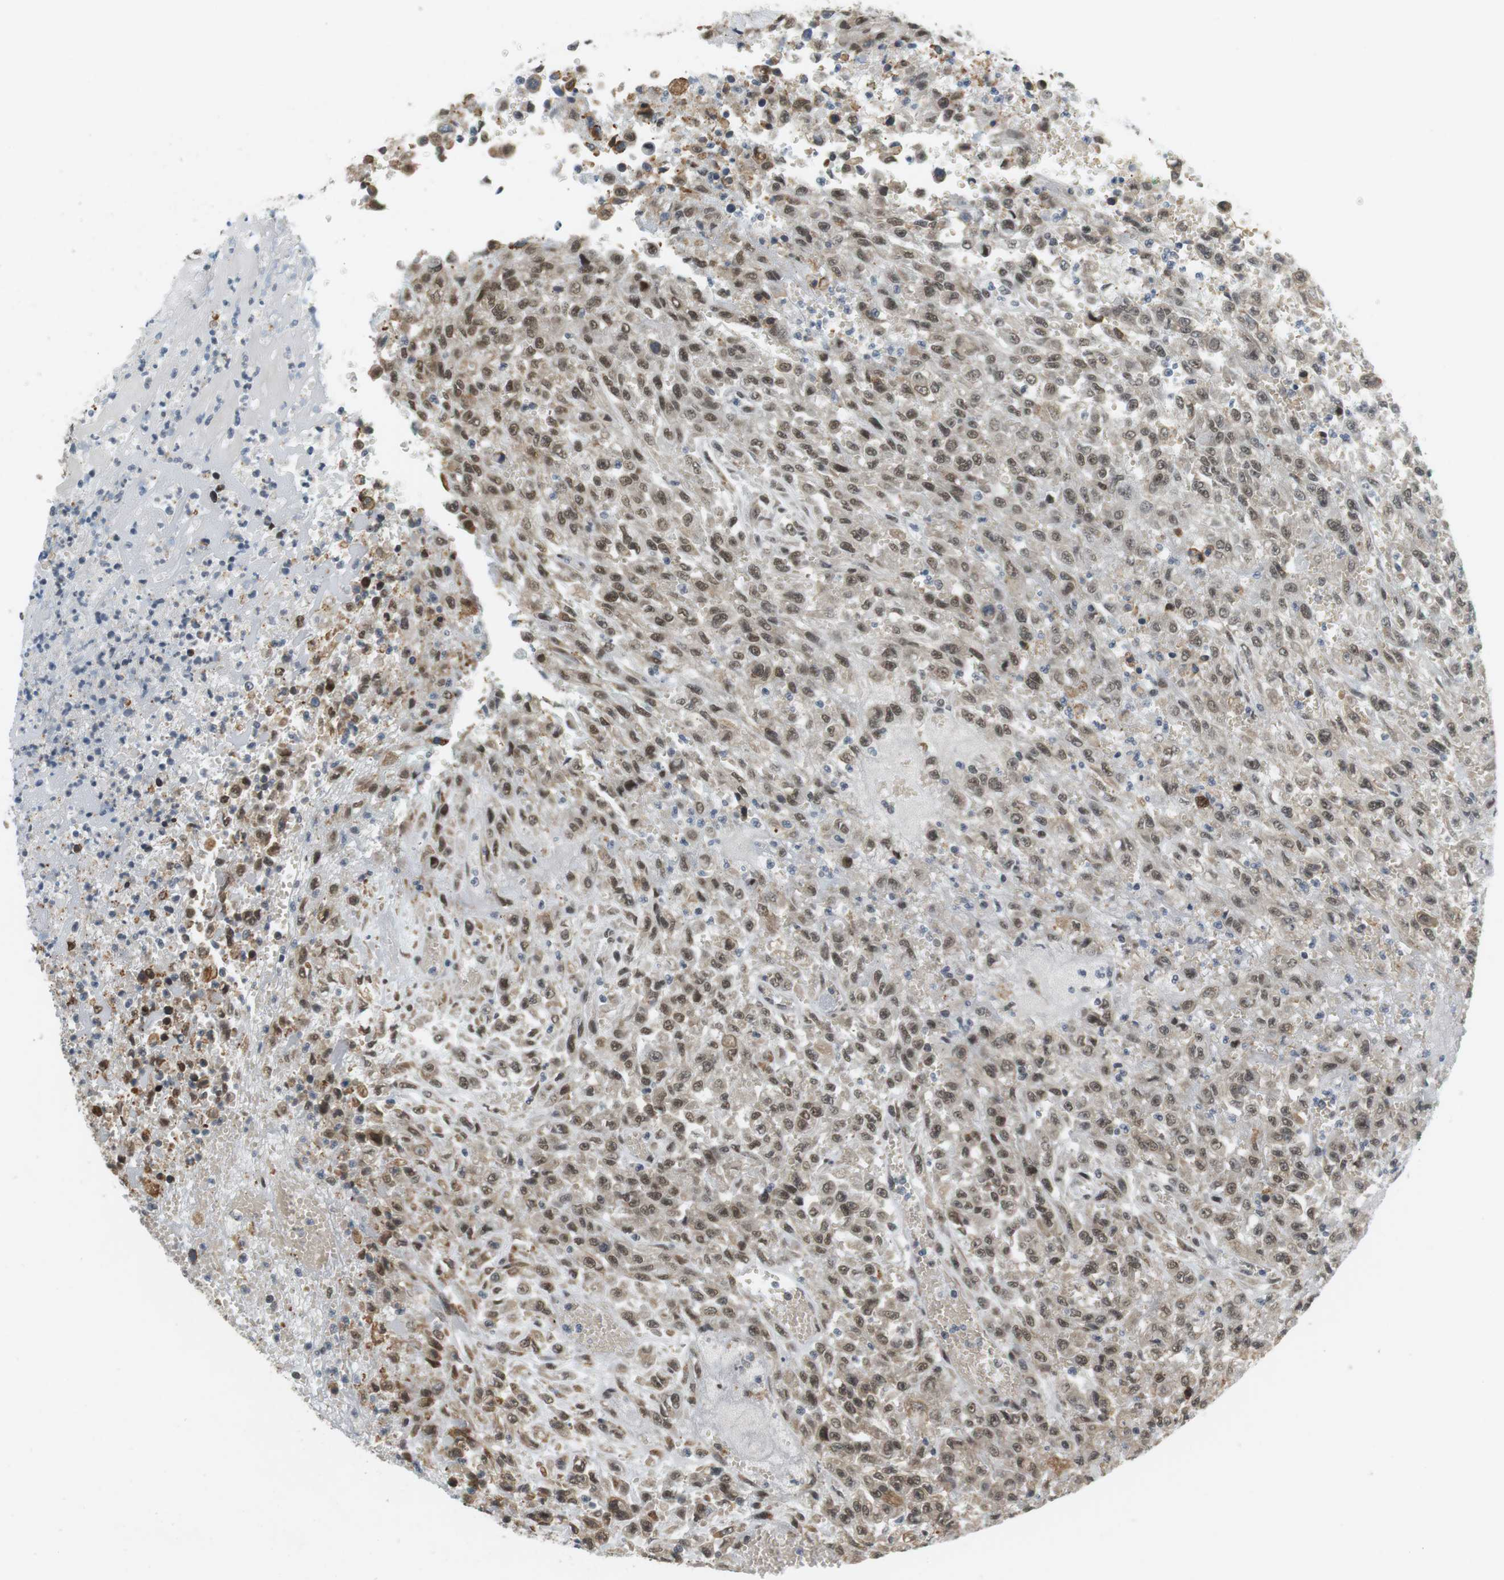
{"staining": {"intensity": "moderate", "quantity": ">75%", "location": "nuclear"}, "tissue": "urothelial cancer", "cell_type": "Tumor cells", "image_type": "cancer", "snomed": [{"axis": "morphology", "description": "Urothelial carcinoma, High grade"}, {"axis": "topography", "description": "Urinary bladder"}], "caption": "Immunohistochemical staining of urothelial cancer shows medium levels of moderate nuclear positivity in about >75% of tumor cells.", "gene": "RNF38", "patient": {"sex": "male", "age": 46}}